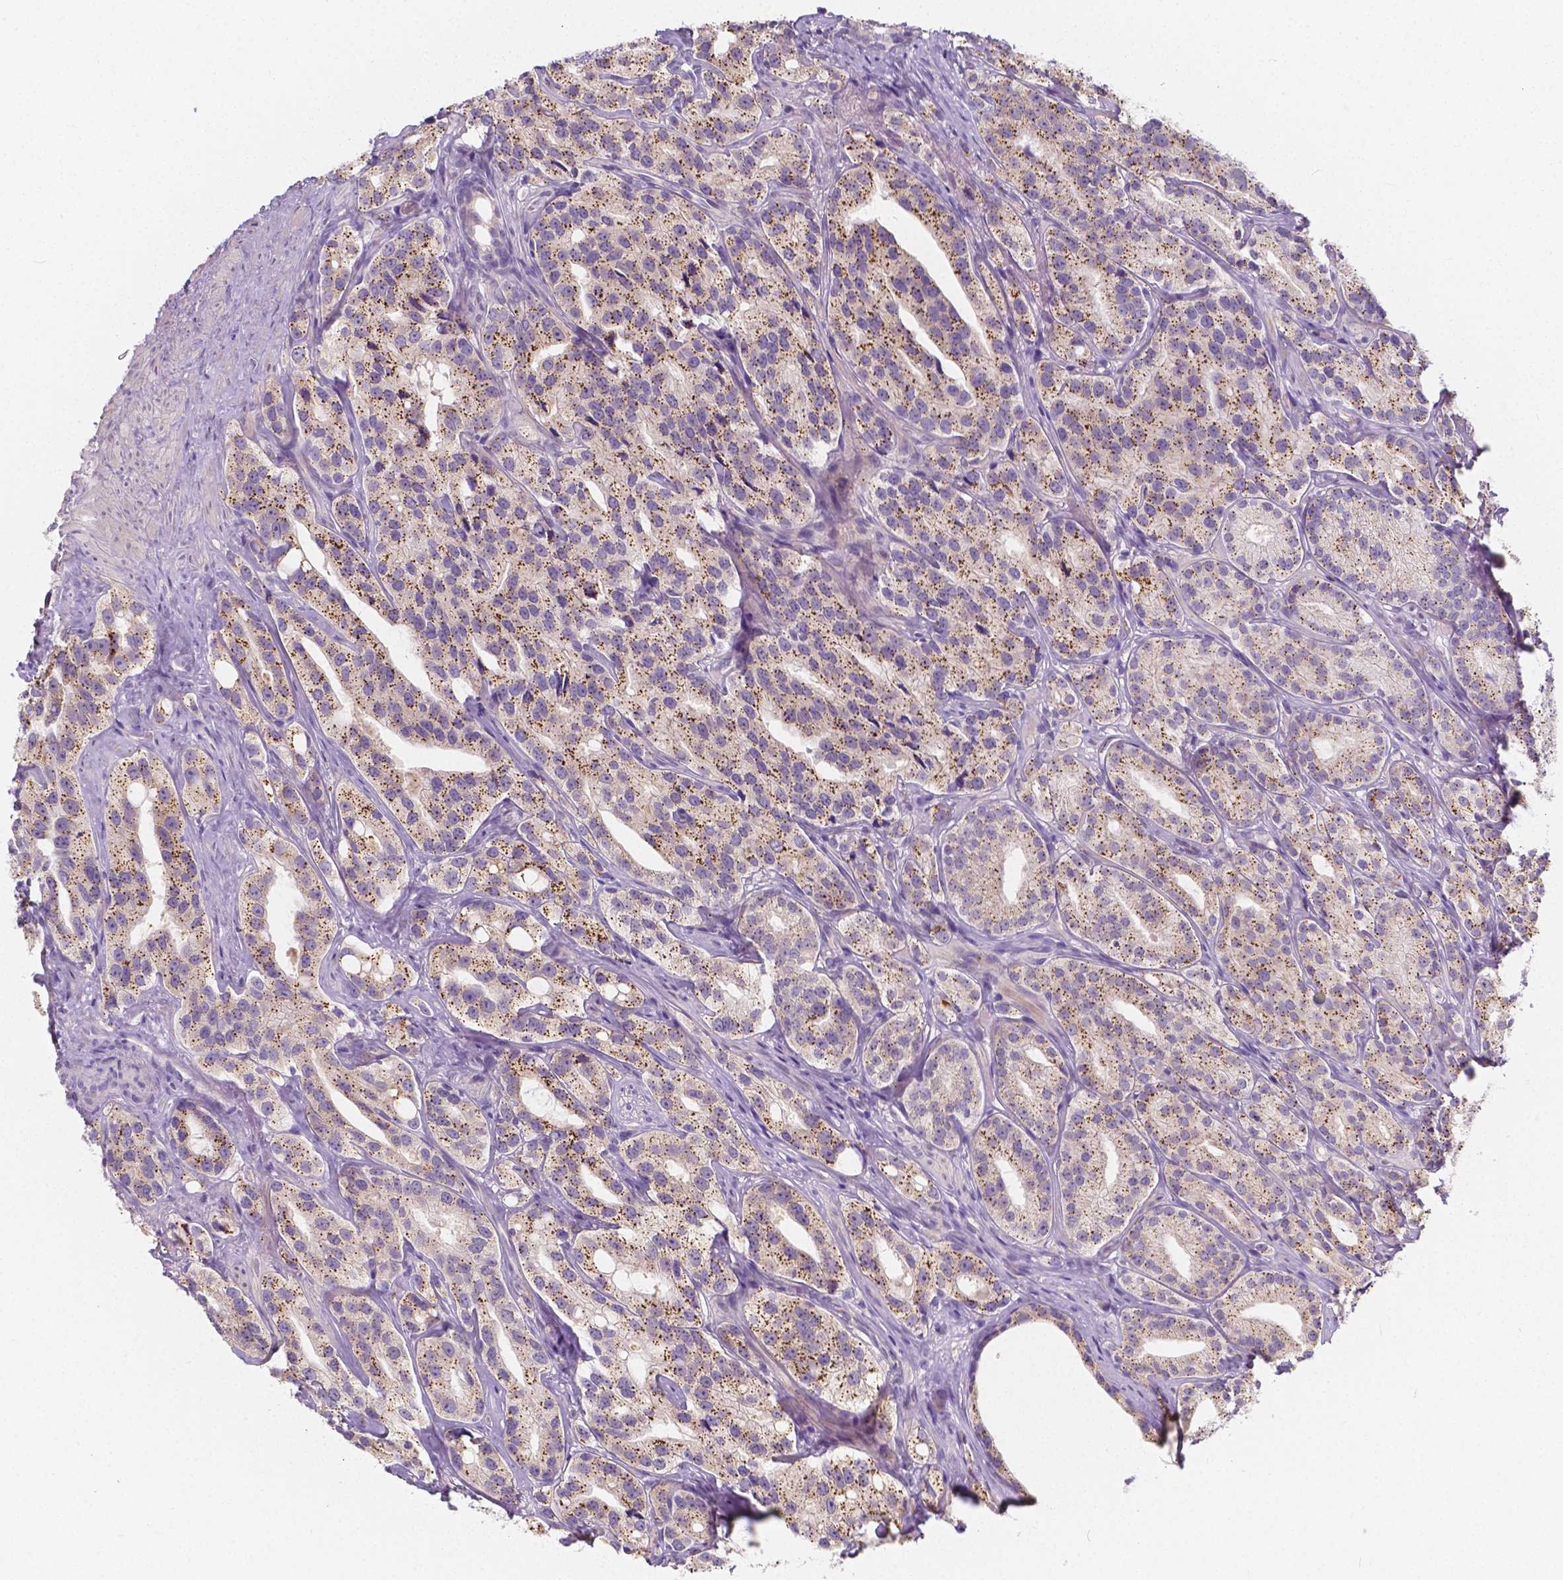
{"staining": {"intensity": "moderate", "quantity": "25%-75%", "location": "cytoplasmic/membranous"}, "tissue": "prostate cancer", "cell_type": "Tumor cells", "image_type": "cancer", "snomed": [{"axis": "morphology", "description": "Adenocarcinoma, High grade"}, {"axis": "topography", "description": "Prostate"}], "caption": "IHC (DAB) staining of prostate high-grade adenocarcinoma demonstrates moderate cytoplasmic/membranous protein expression in about 25%-75% of tumor cells. (DAB IHC, brown staining for protein, blue staining for nuclei).", "gene": "RNF186", "patient": {"sex": "male", "age": 75}}